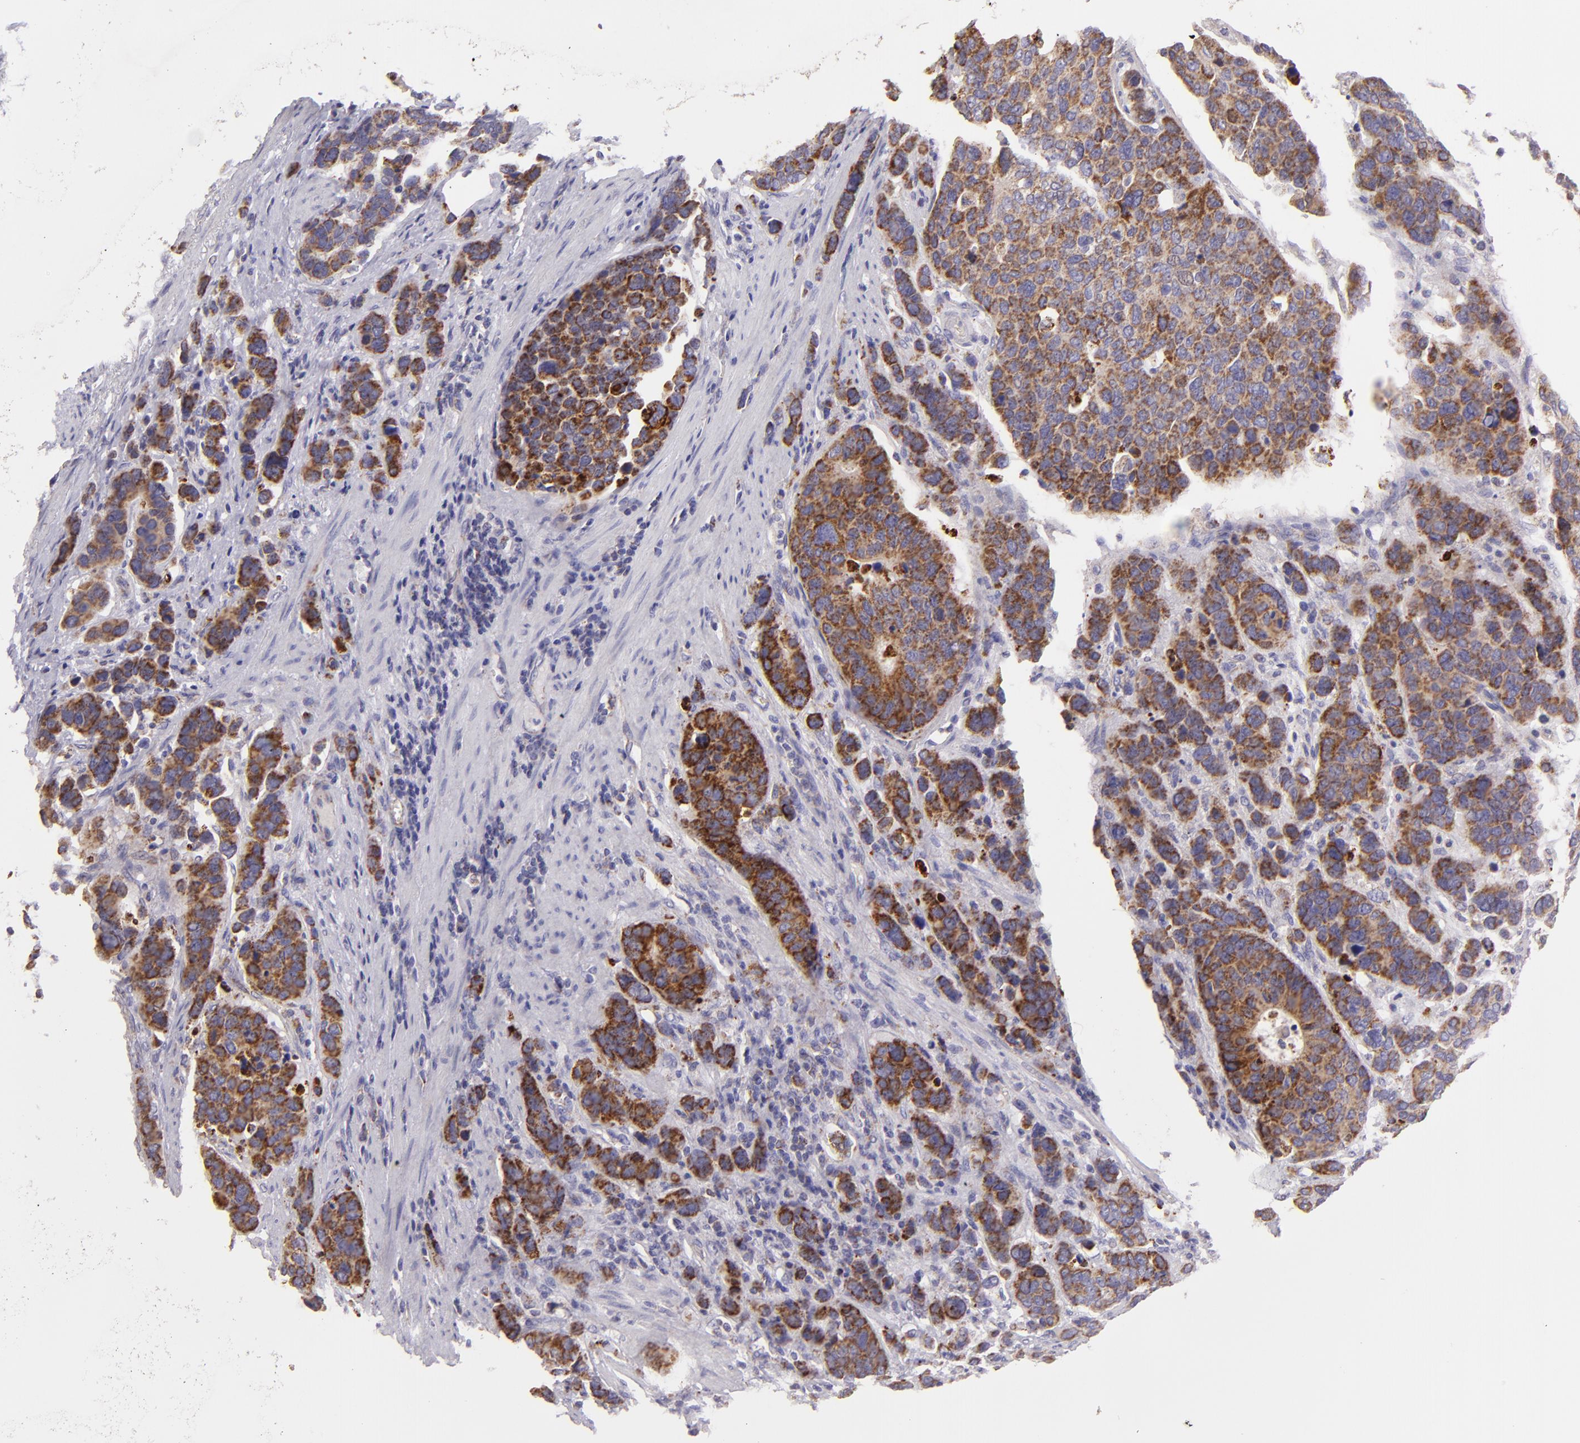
{"staining": {"intensity": "moderate", "quantity": ">75%", "location": "cytoplasmic/membranous"}, "tissue": "stomach cancer", "cell_type": "Tumor cells", "image_type": "cancer", "snomed": [{"axis": "morphology", "description": "Adenocarcinoma, NOS"}, {"axis": "topography", "description": "Stomach, upper"}], "caption": "Stomach cancer stained for a protein shows moderate cytoplasmic/membranous positivity in tumor cells. (IHC, brightfield microscopy, high magnification).", "gene": "HSPD1", "patient": {"sex": "male", "age": 71}}